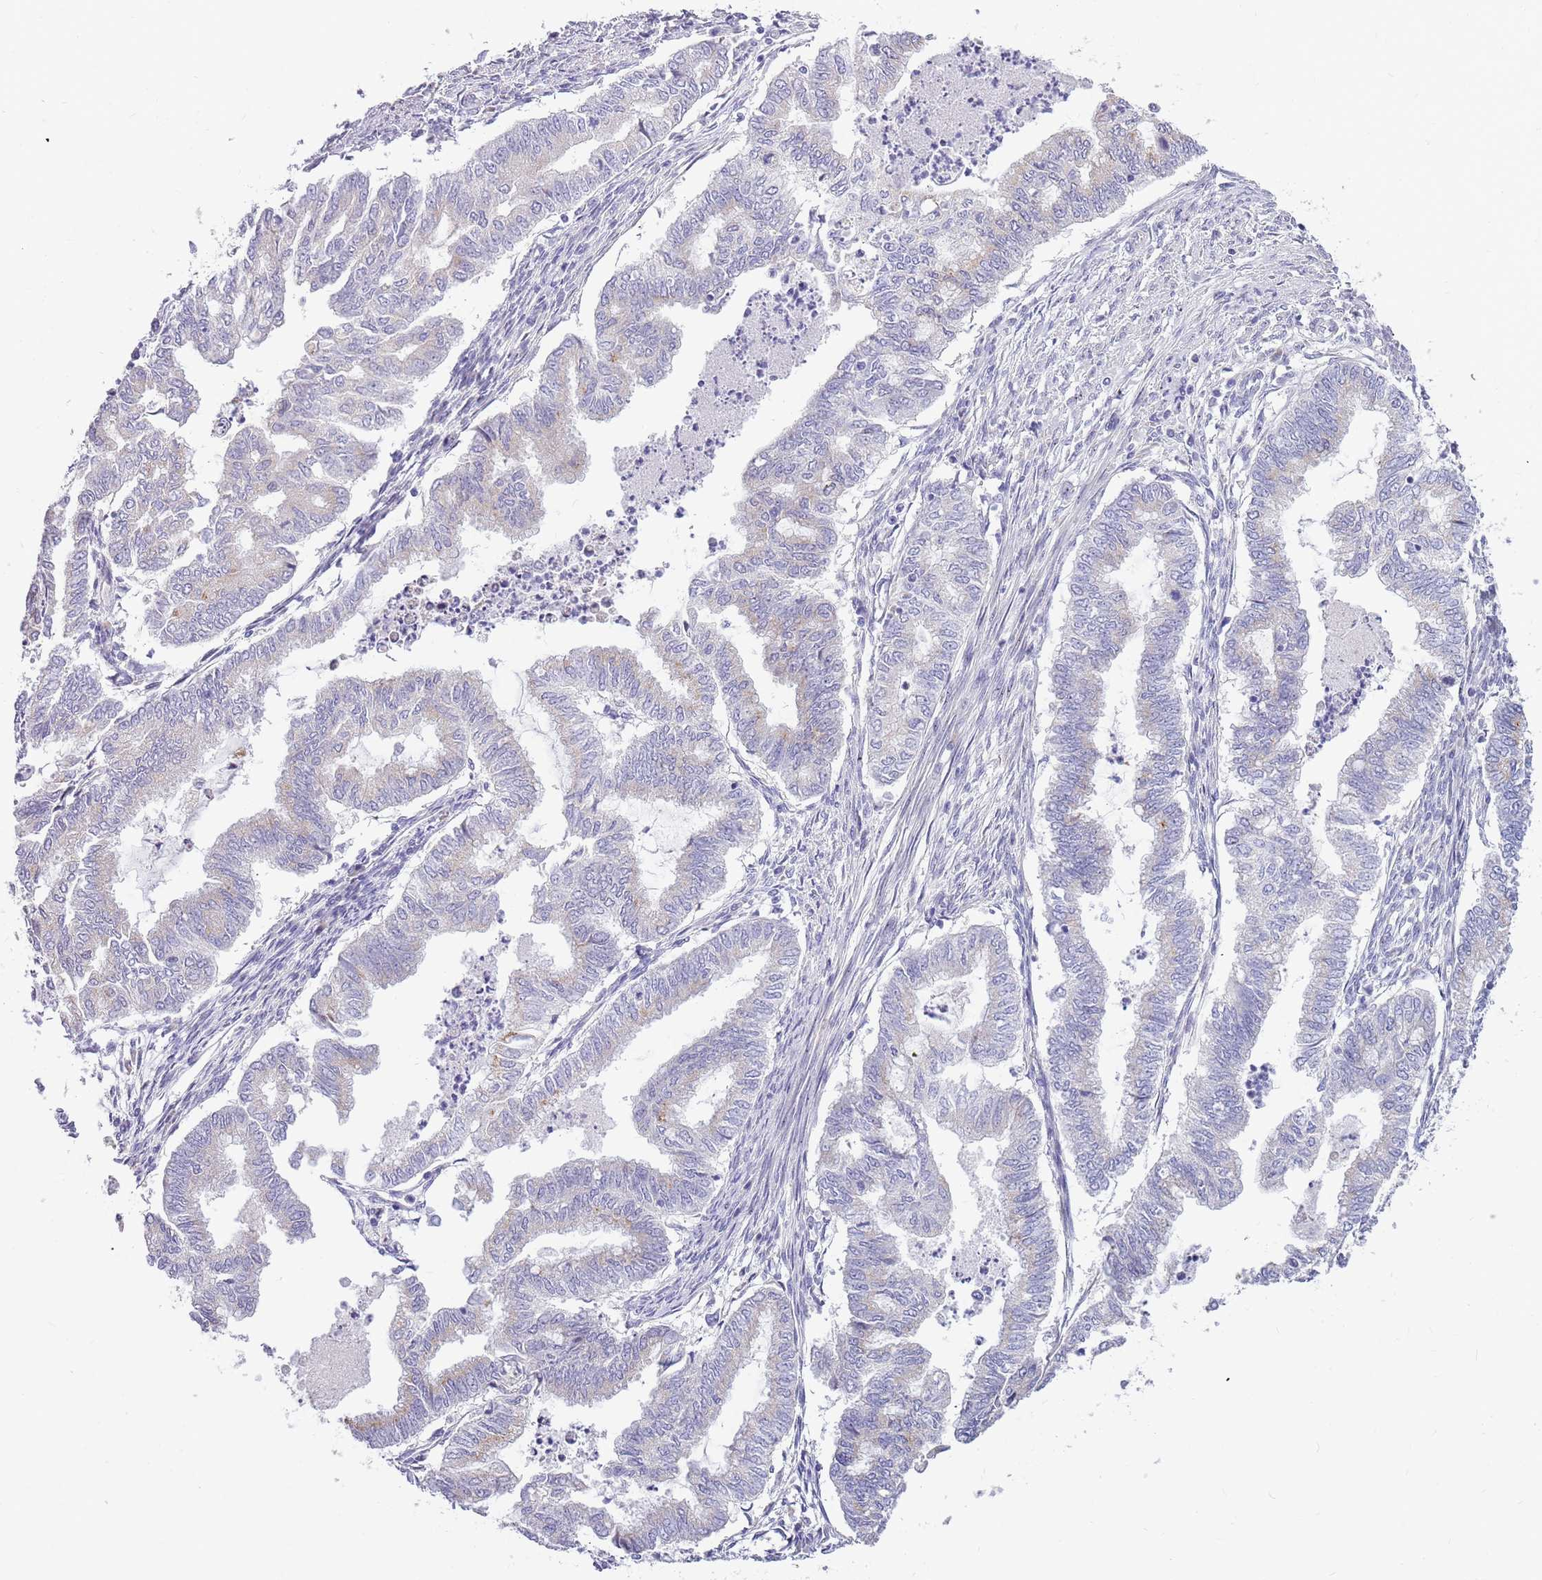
{"staining": {"intensity": "weak", "quantity": "25%-75%", "location": "cytoplasmic/membranous"}, "tissue": "endometrial cancer", "cell_type": "Tumor cells", "image_type": "cancer", "snomed": [{"axis": "morphology", "description": "Adenocarcinoma, NOS"}, {"axis": "topography", "description": "Endometrium"}], "caption": "Endometrial cancer (adenocarcinoma) was stained to show a protein in brown. There is low levels of weak cytoplasmic/membranous staining in about 25%-75% of tumor cells. (Stains: DAB (3,3'-diaminobenzidine) in brown, nuclei in blue, Microscopy: brightfield microscopy at high magnification).", "gene": "DNAJA3", "patient": {"sex": "female", "age": 79}}